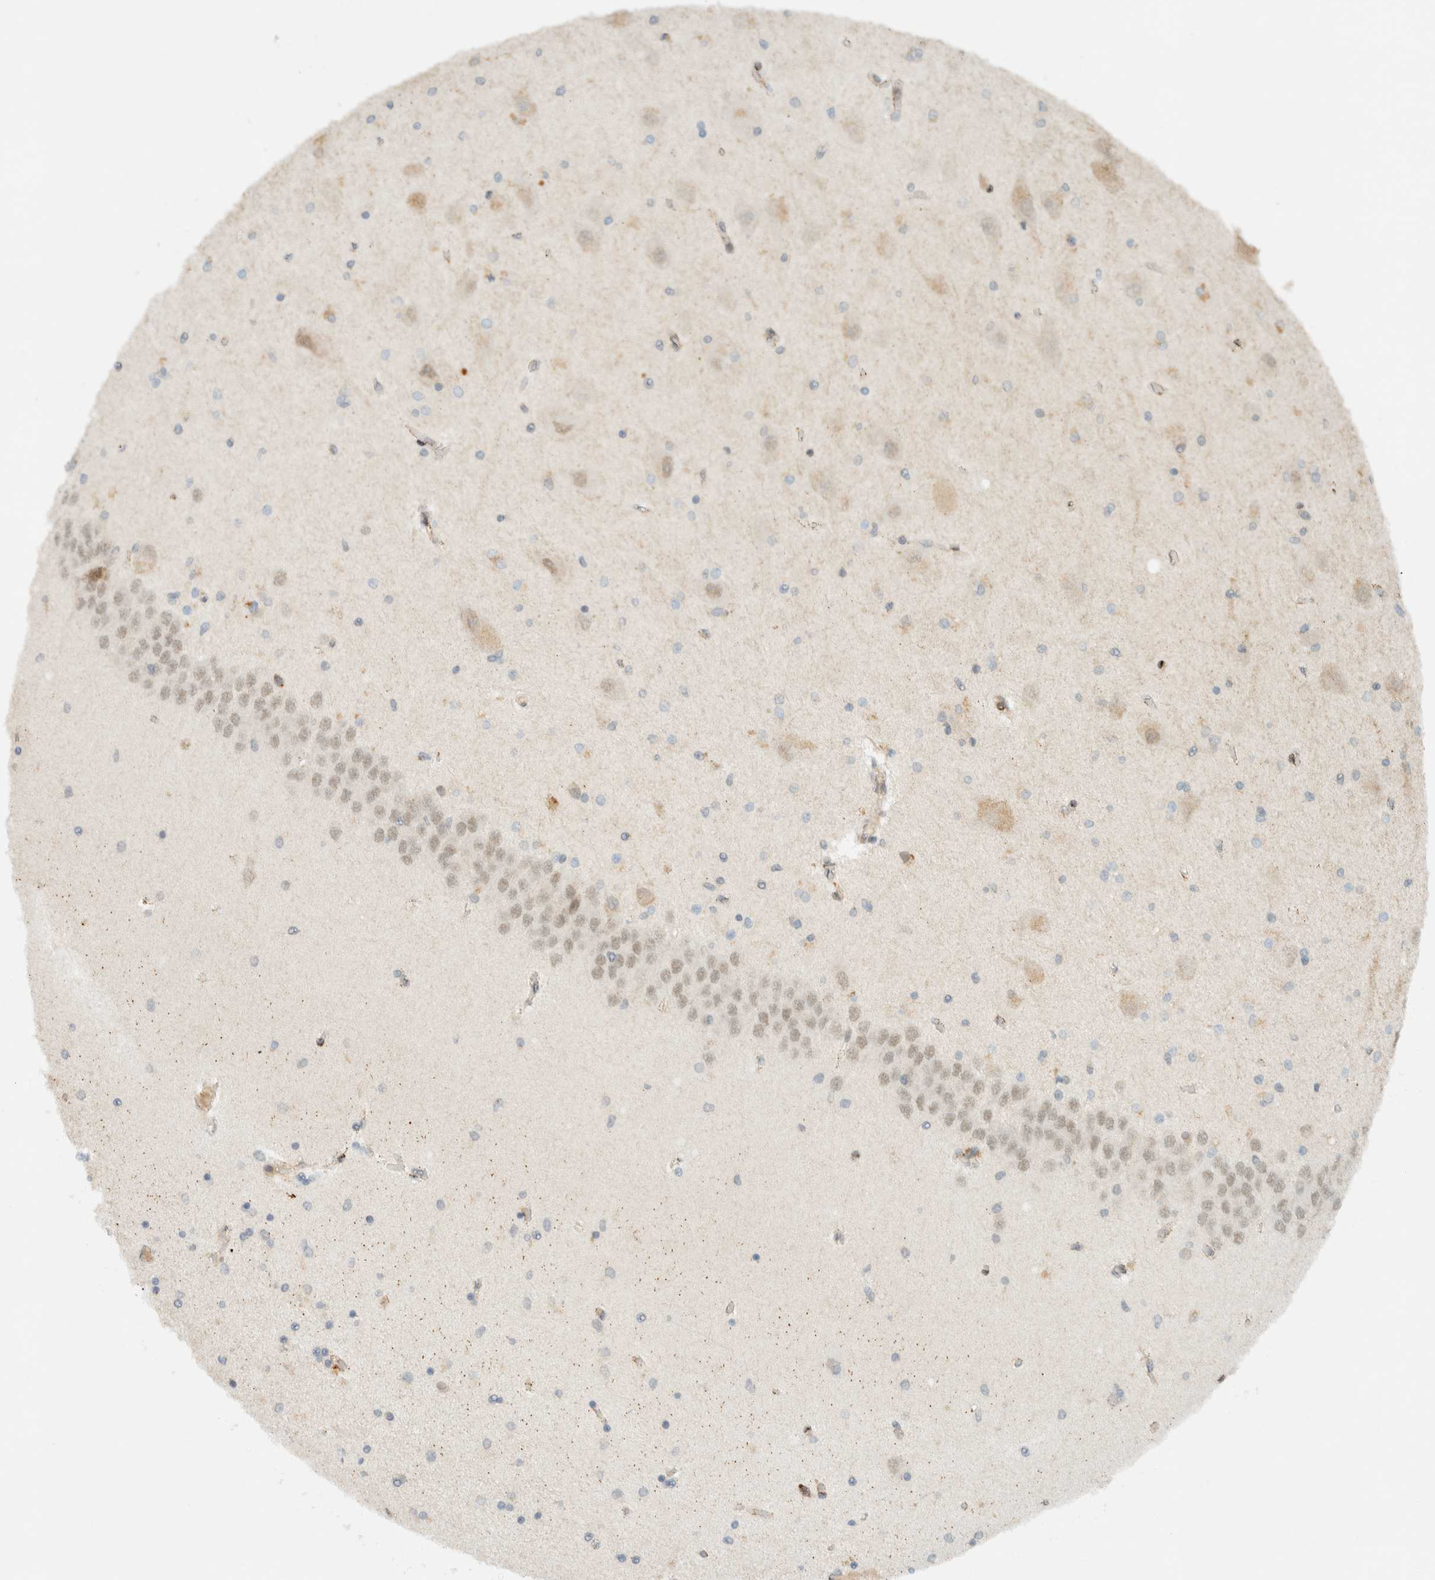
{"staining": {"intensity": "negative", "quantity": "none", "location": "none"}, "tissue": "hippocampus", "cell_type": "Glial cells", "image_type": "normal", "snomed": [{"axis": "morphology", "description": "Normal tissue, NOS"}, {"axis": "topography", "description": "Hippocampus"}], "caption": "This is an IHC image of unremarkable human hippocampus. There is no staining in glial cells.", "gene": "ITPRID1", "patient": {"sex": "female", "age": 54}}